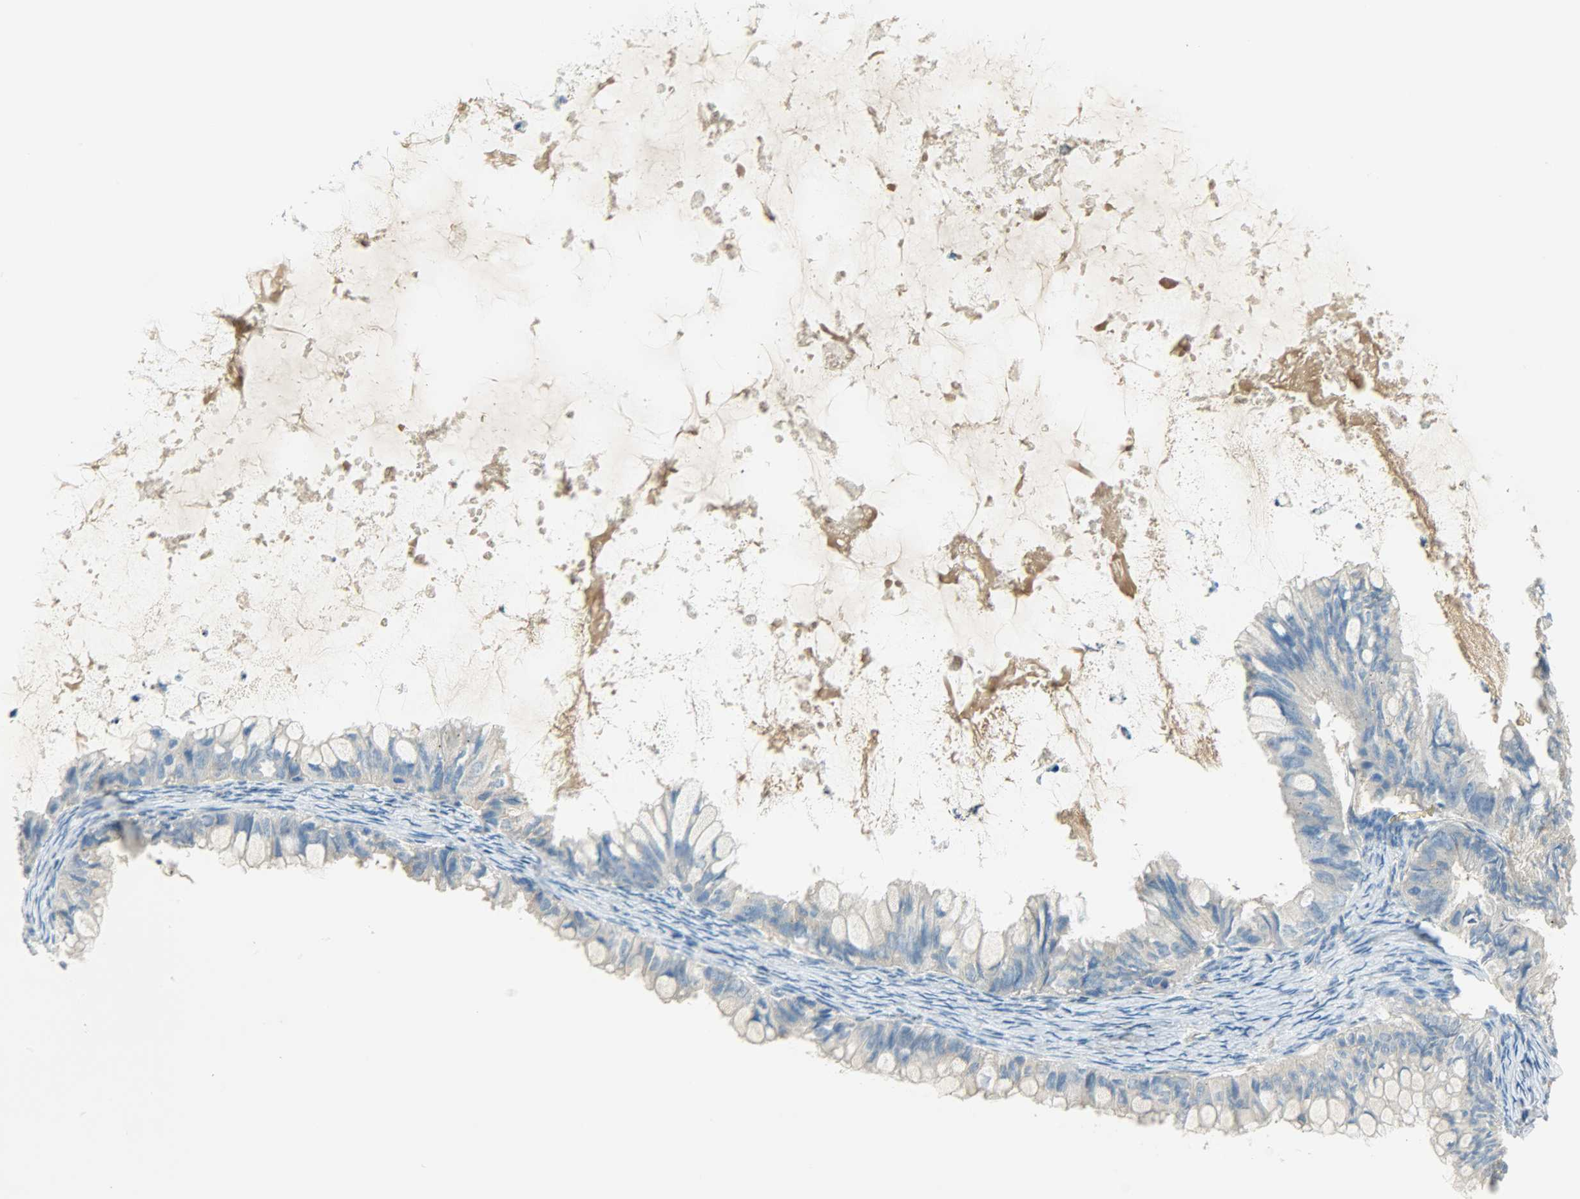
{"staining": {"intensity": "weak", "quantity": "25%-75%", "location": "cytoplasmic/membranous"}, "tissue": "ovarian cancer", "cell_type": "Tumor cells", "image_type": "cancer", "snomed": [{"axis": "morphology", "description": "Cystadenocarcinoma, mucinous, NOS"}, {"axis": "topography", "description": "Ovary"}], "caption": "Immunohistochemistry photomicrograph of ovarian cancer stained for a protein (brown), which shows low levels of weak cytoplasmic/membranous staining in approximately 25%-75% of tumor cells.", "gene": "TSC22D2", "patient": {"sex": "female", "age": 80}}